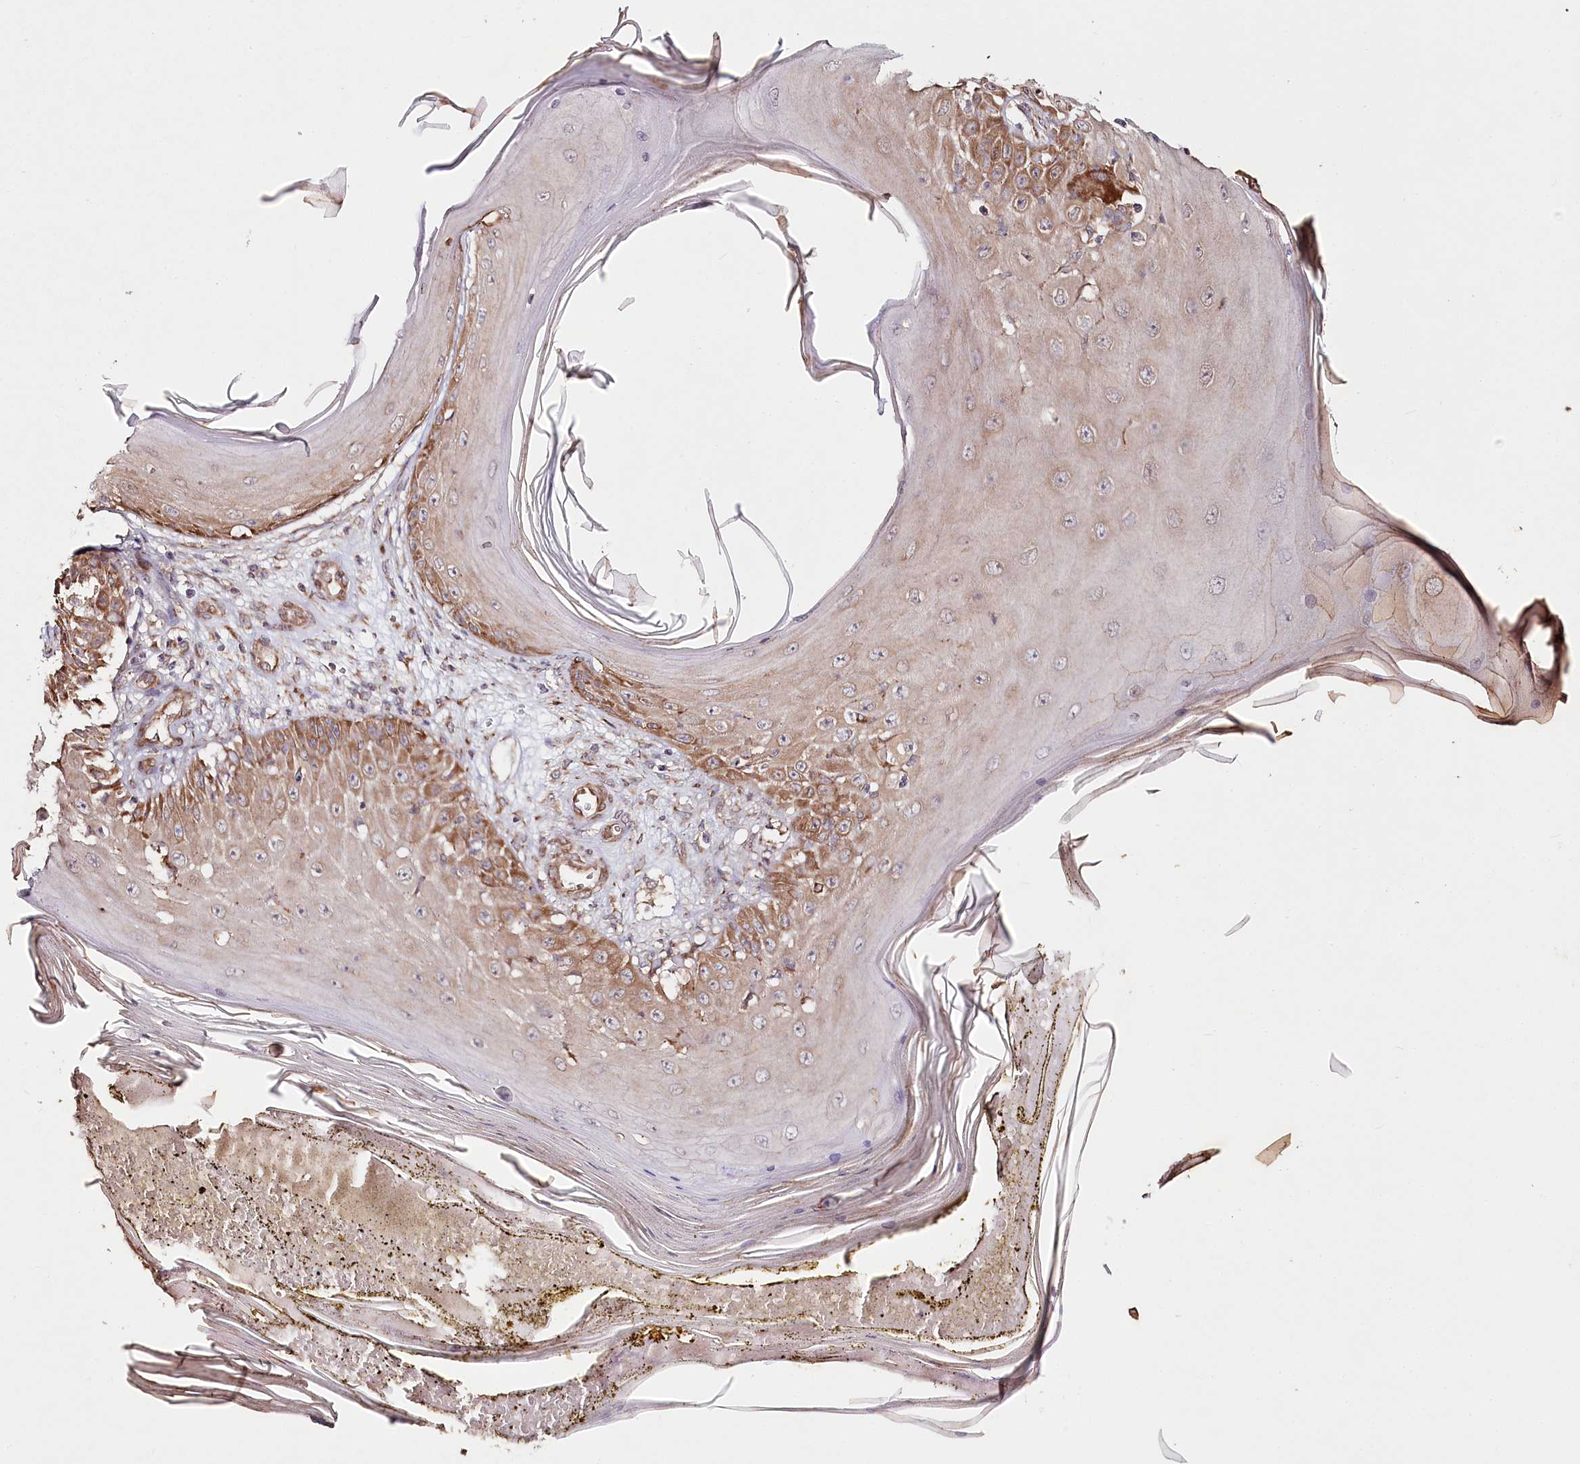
{"staining": {"intensity": "moderate", "quantity": "25%-75%", "location": "cytoplasmic/membranous"}, "tissue": "skin cancer", "cell_type": "Tumor cells", "image_type": "cancer", "snomed": [{"axis": "morphology", "description": "Squamous cell carcinoma, NOS"}, {"axis": "topography", "description": "Skin"}], "caption": "Immunohistochemical staining of human skin squamous cell carcinoma demonstrates medium levels of moderate cytoplasmic/membranous positivity in approximately 25%-75% of tumor cells.", "gene": "OTUD4", "patient": {"sex": "female", "age": 73}}